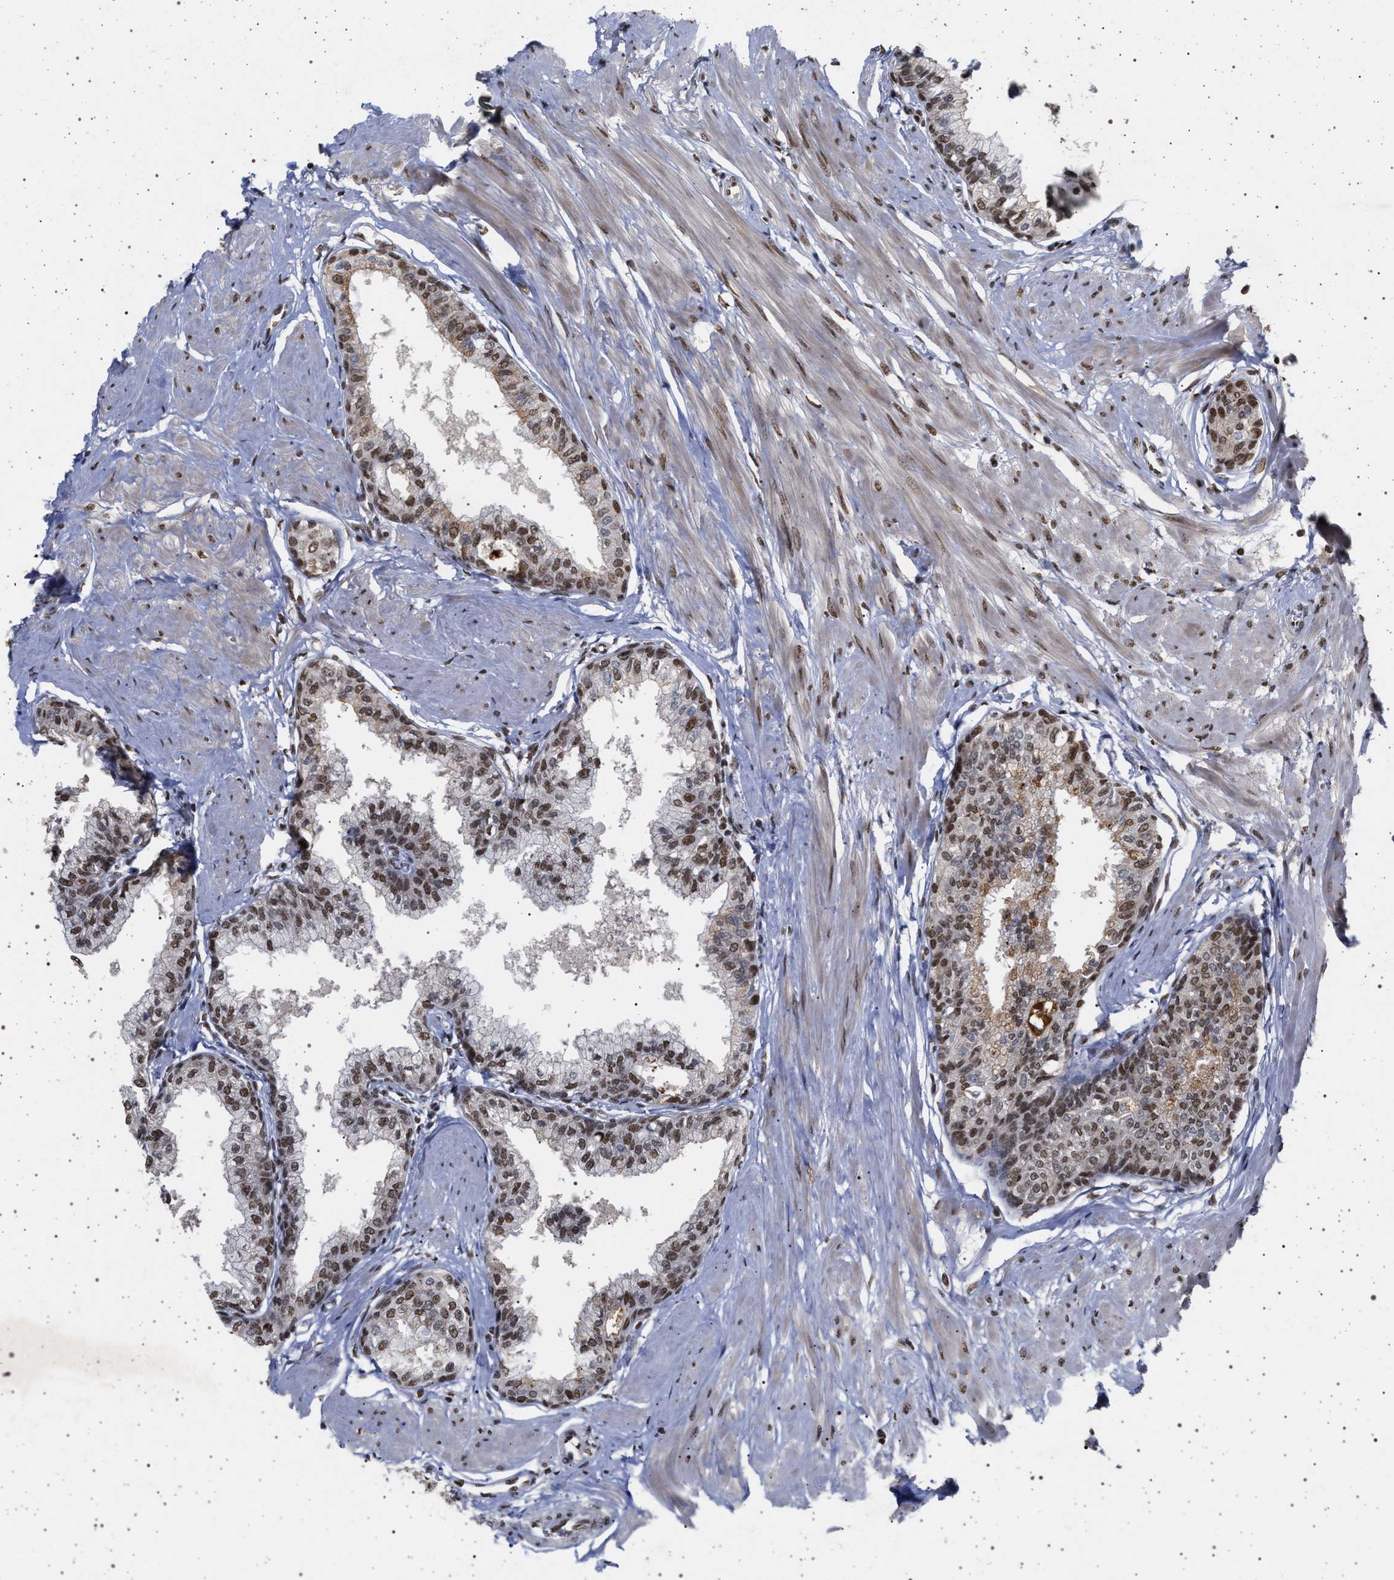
{"staining": {"intensity": "moderate", "quantity": ">75%", "location": "nuclear"}, "tissue": "seminal vesicle", "cell_type": "Glandular cells", "image_type": "normal", "snomed": [{"axis": "morphology", "description": "Normal tissue, NOS"}, {"axis": "topography", "description": "Prostate"}, {"axis": "topography", "description": "Seminal veicle"}], "caption": "Immunohistochemistry (IHC) photomicrograph of benign seminal vesicle: seminal vesicle stained using IHC demonstrates medium levels of moderate protein expression localized specifically in the nuclear of glandular cells, appearing as a nuclear brown color.", "gene": "PHF12", "patient": {"sex": "male", "age": 60}}